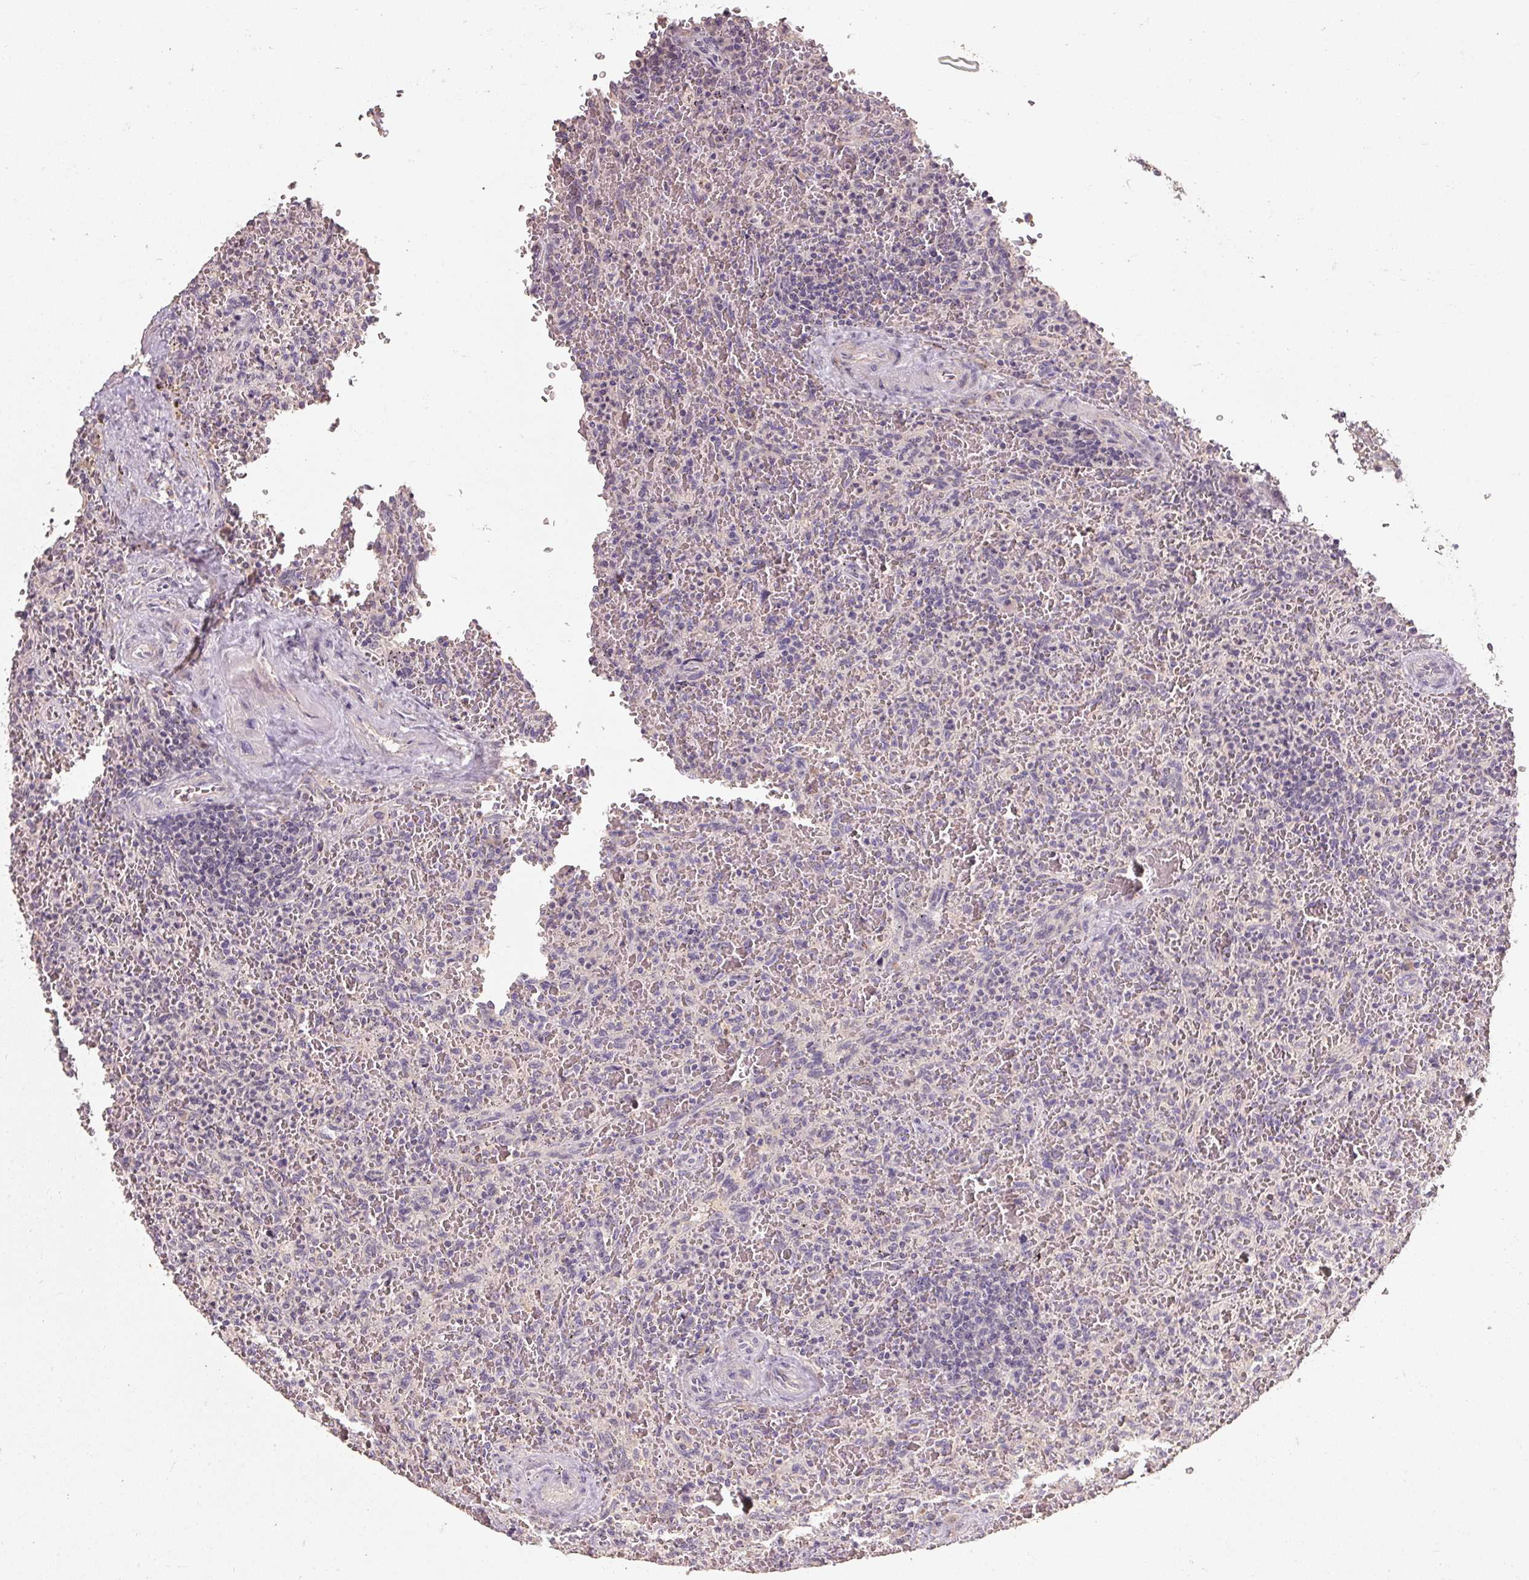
{"staining": {"intensity": "negative", "quantity": "none", "location": "none"}, "tissue": "lymphoma", "cell_type": "Tumor cells", "image_type": "cancer", "snomed": [{"axis": "morphology", "description": "Malignant lymphoma, non-Hodgkin's type, Low grade"}, {"axis": "topography", "description": "Spleen"}], "caption": "DAB (3,3'-diaminobenzidine) immunohistochemical staining of low-grade malignant lymphoma, non-Hodgkin's type reveals no significant positivity in tumor cells.", "gene": "CFAP65", "patient": {"sex": "female", "age": 64}}